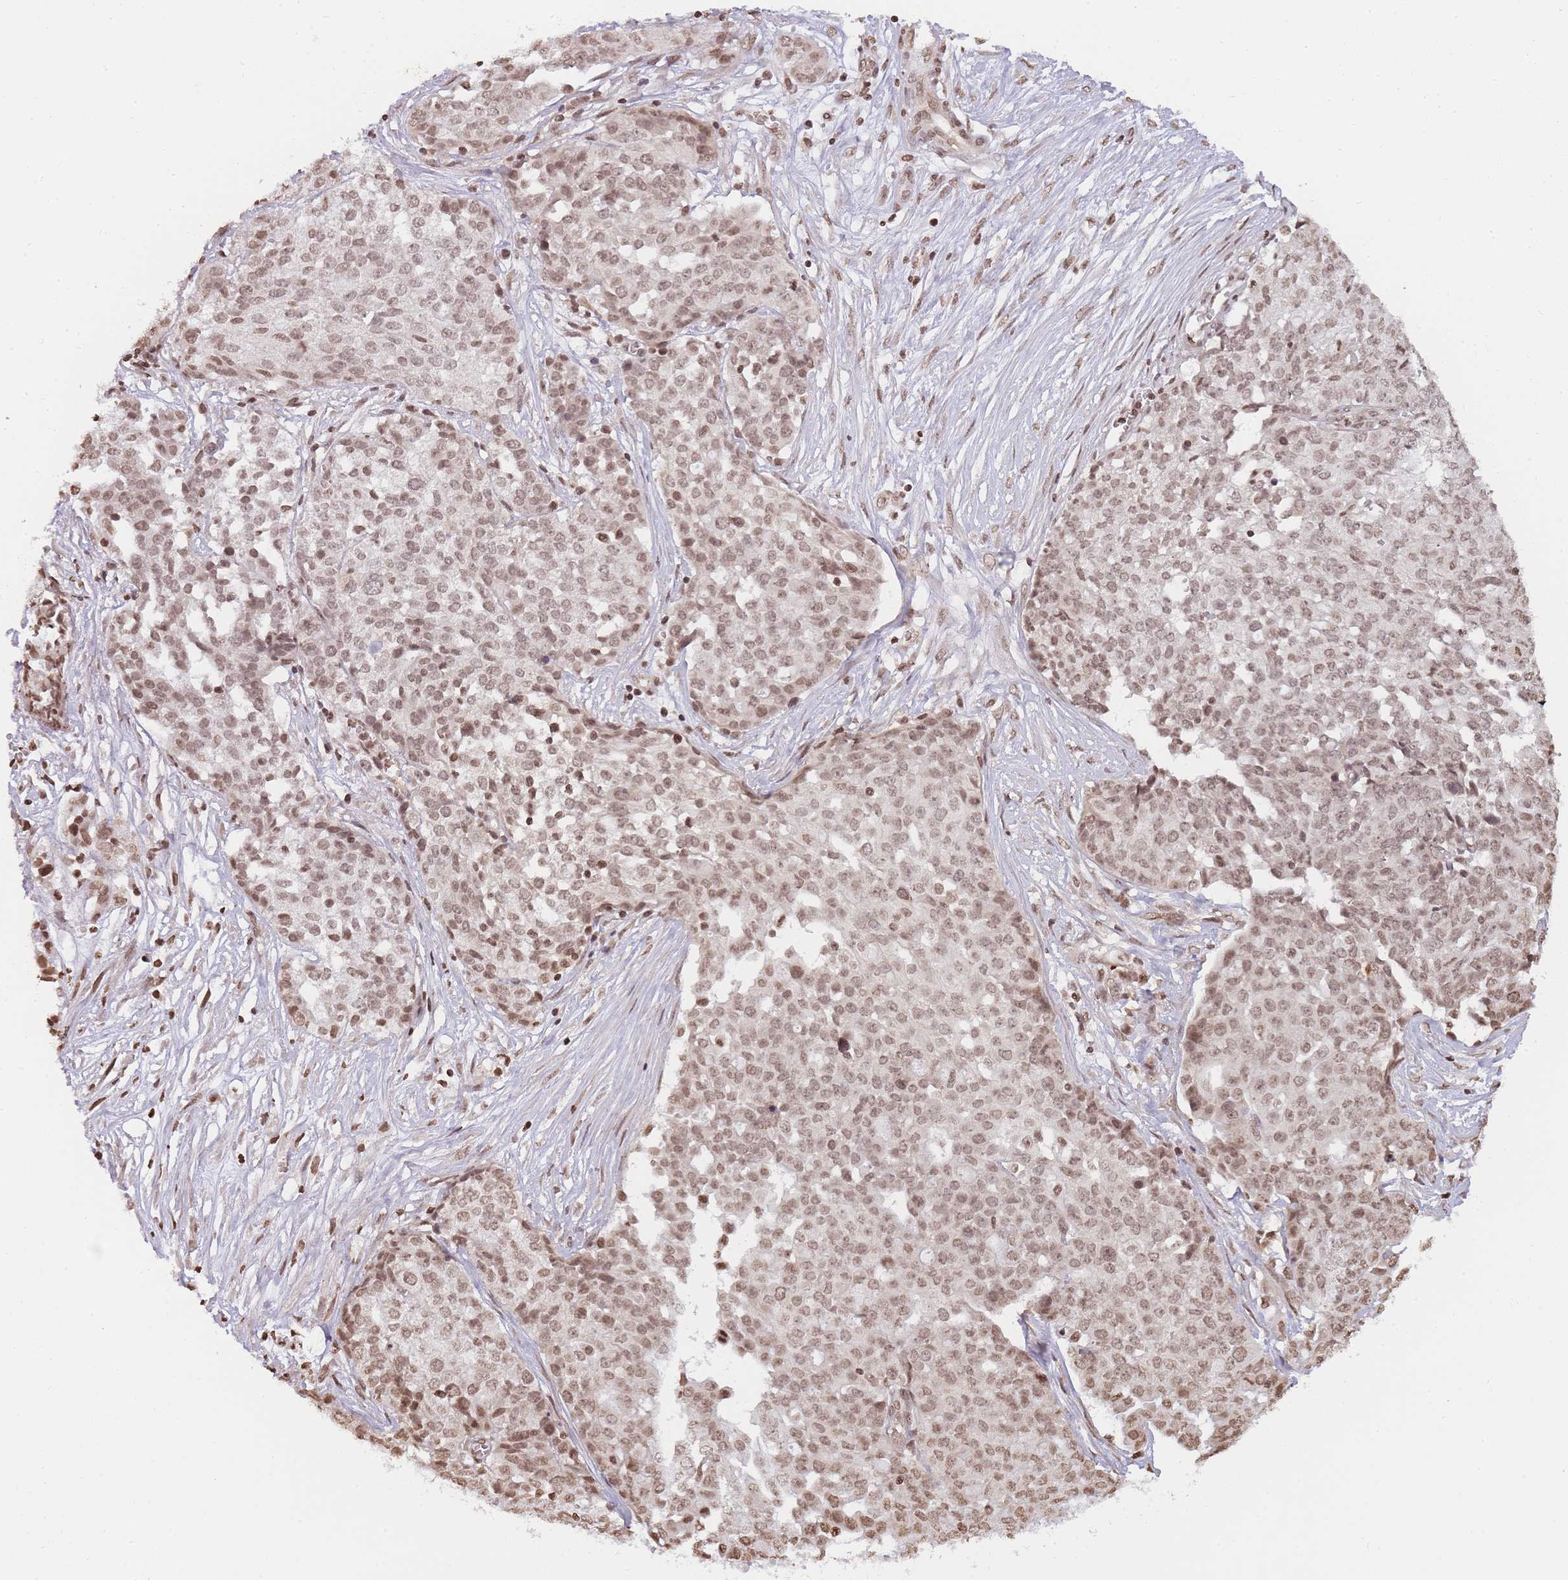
{"staining": {"intensity": "moderate", "quantity": ">75%", "location": "nuclear"}, "tissue": "ovarian cancer", "cell_type": "Tumor cells", "image_type": "cancer", "snomed": [{"axis": "morphology", "description": "Cystadenocarcinoma, serous, NOS"}, {"axis": "topography", "description": "Soft tissue"}, {"axis": "topography", "description": "Ovary"}], "caption": "Tumor cells show moderate nuclear expression in approximately >75% of cells in ovarian serous cystadenocarcinoma.", "gene": "WWTR1", "patient": {"sex": "female", "age": 57}}